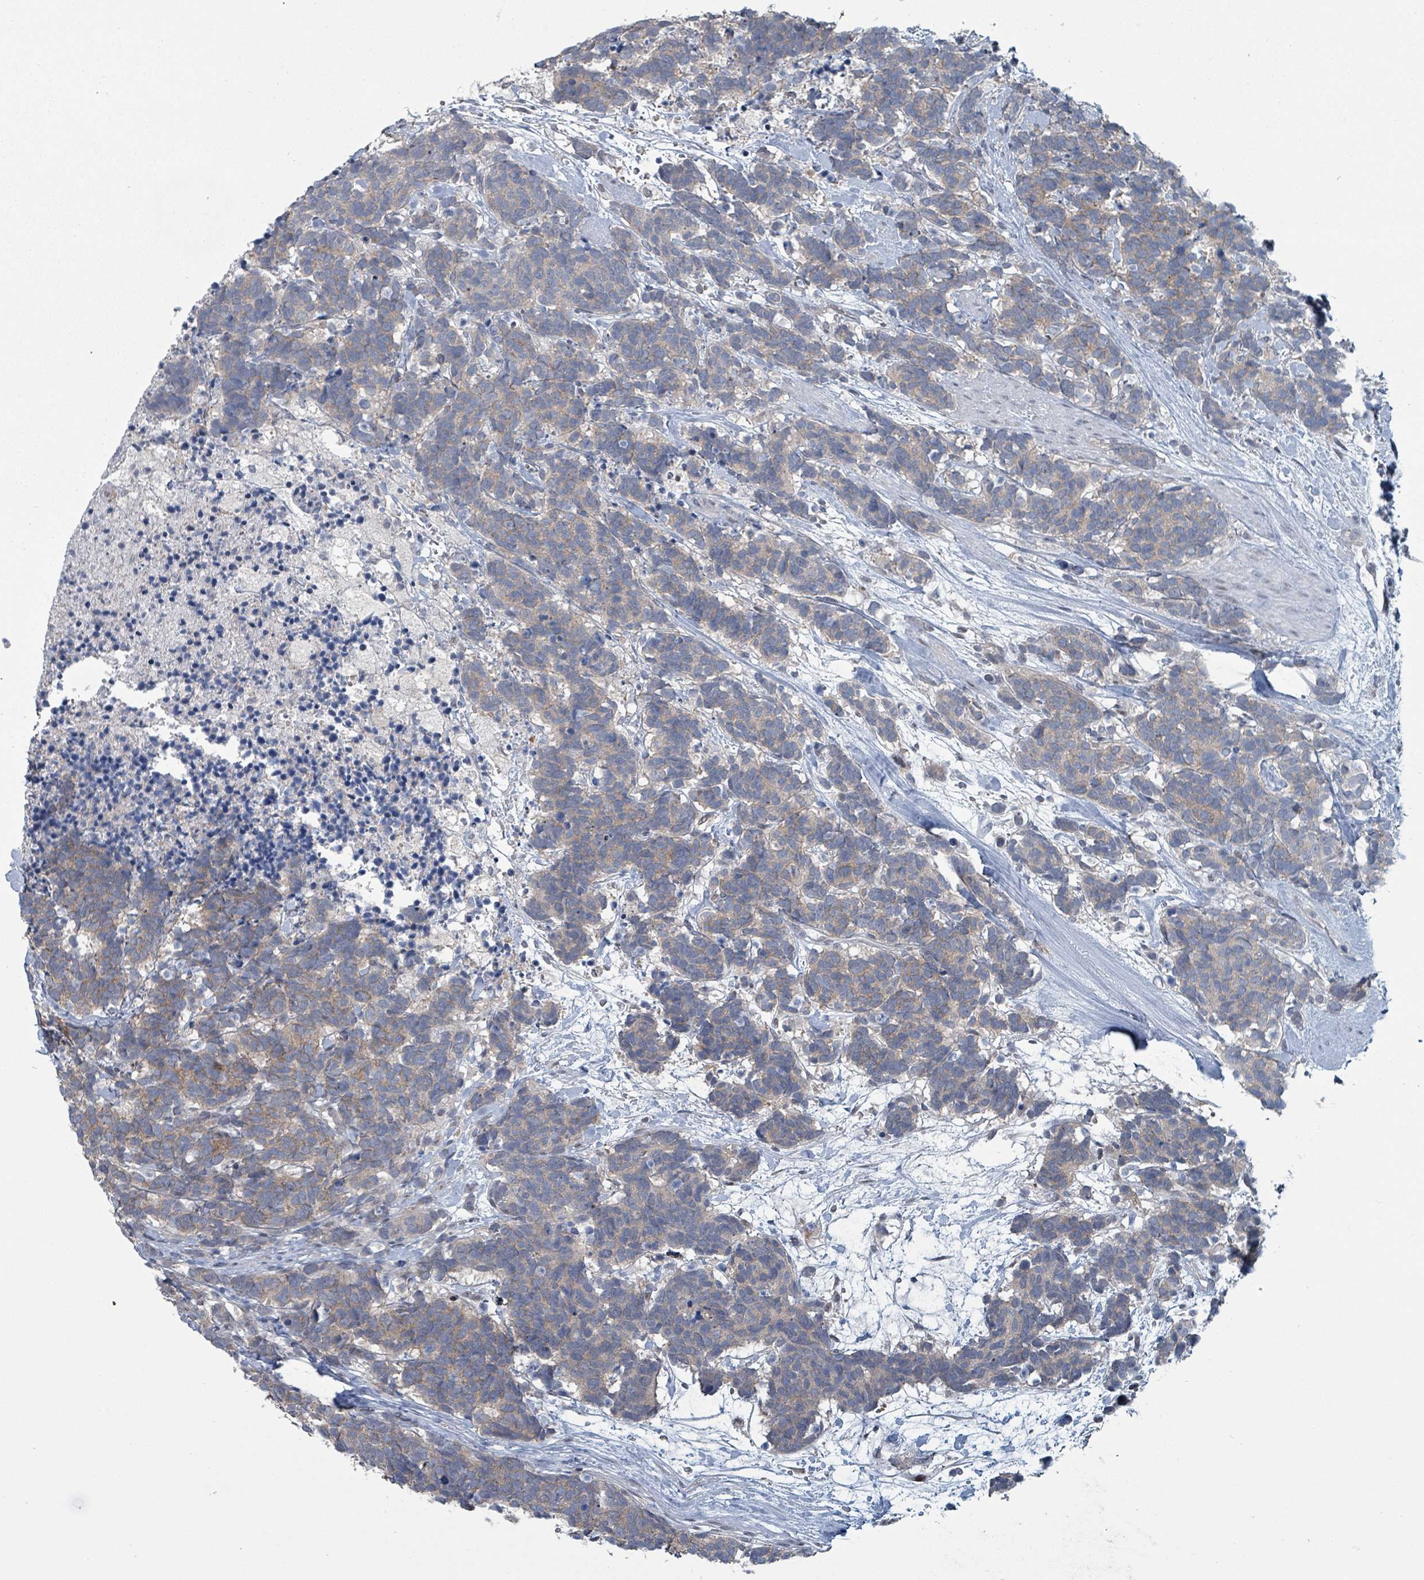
{"staining": {"intensity": "weak", "quantity": "25%-75%", "location": "cytoplasmic/membranous"}, "tissue": "carcinoid", "cell_type": "Tumor cells", "image_type": "cancer", "snomed": [{"axis": "morphology", "description": "Carcinoma, NOS"}, {"axis": "morphology", "description": "Carcinoid, malignant, NOS"}, {"axis": "topography", "description": "Prostate"}], "caption": "Protein expression analysis of human carcinoma reveals weak cytoplasmic/membranous staining in approximately 25%-75% of tumor cells.", "gene": "BIVM", "patient": {"sex": "male", "age": 57}}